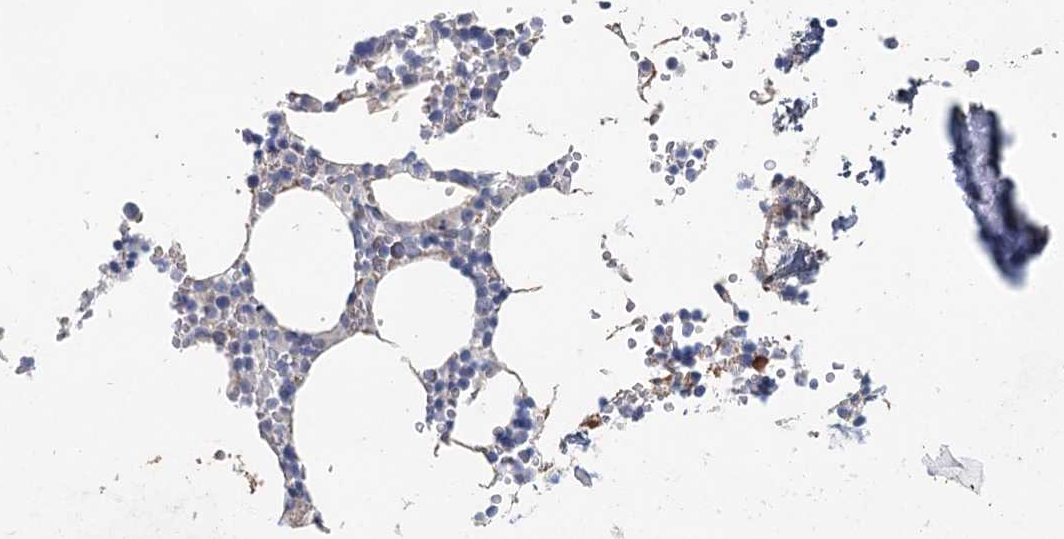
{"staining": {"intensity": "moderate", "quantity": "<25%", "location": "cytoplasmic/membranous"}, "tissue": "bone marrow", "cell_type": "Hematopoietic cells", "image_type": "normal", "snomed": [{"axis": "morphology", "description": "Normal tissue, NOS"}, {"axis": "topography", "description": "Bone marrow"}], "caption": "This photomicrograph exhibits immunohistochemistry (IHC) staining of unremarkable bone marrow, with low moderate cytoplasmic/membranous positivity in about <25% of hematopoietic cells.", "gene": "SLC19A3", "patient": {"sex": "male", "age": 70}}